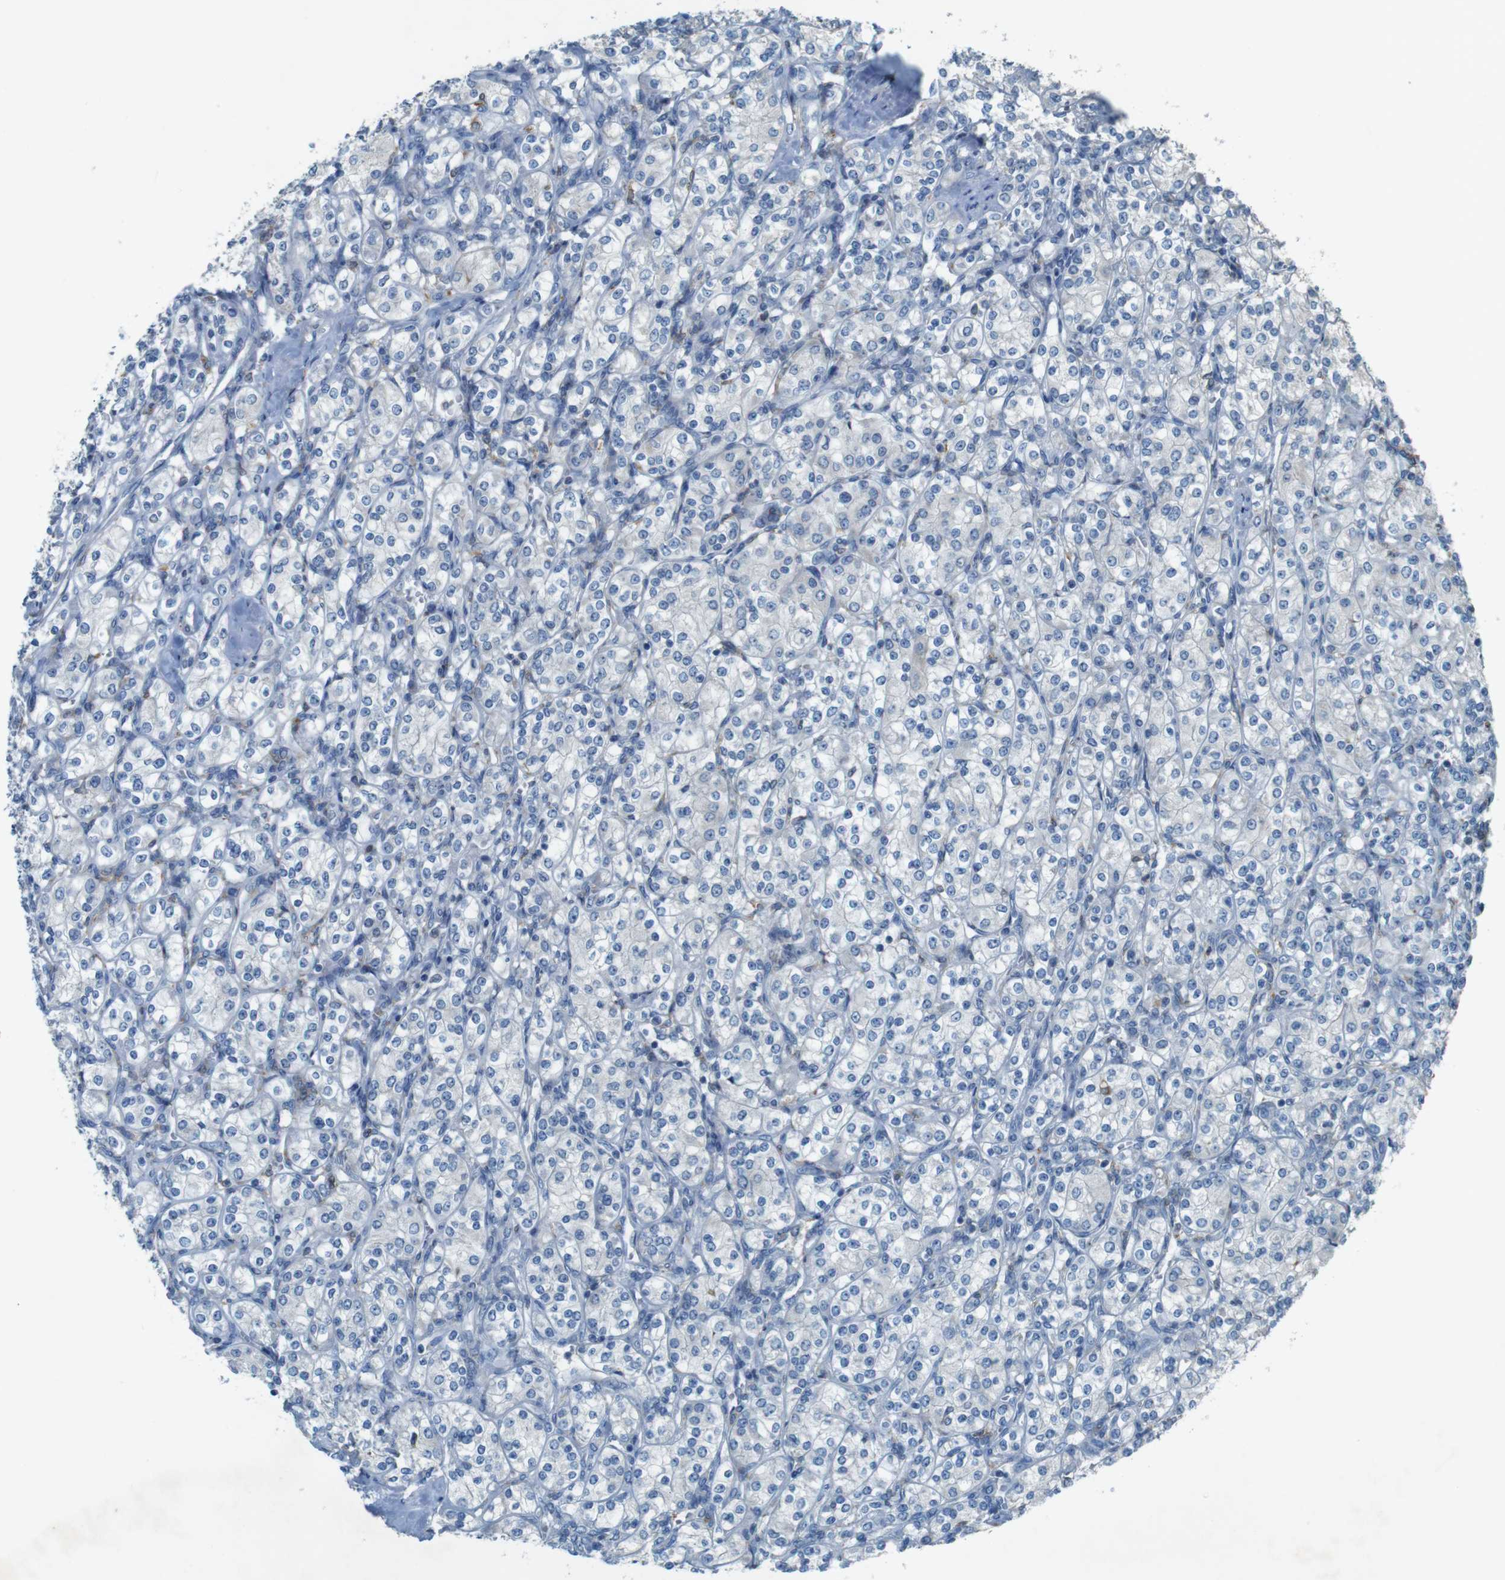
{"staining": {"intensity": "negative", "quantity": "none", "location": "none"}, "tissue": "renal cancer", "cell_type": "Tumor cells", "image_type": "cancer", "snomed": [{"axis": "morphology", "description": "Adenocarcinoma, NOS"}, {"axis": "topography", "description": "Kidney"}], "caption": "Micrograph shows no significant protein expression in tumor cells of renal cancer.", "gene": "MOGAT3", "patient": {"sex": "male", "age": 77}}